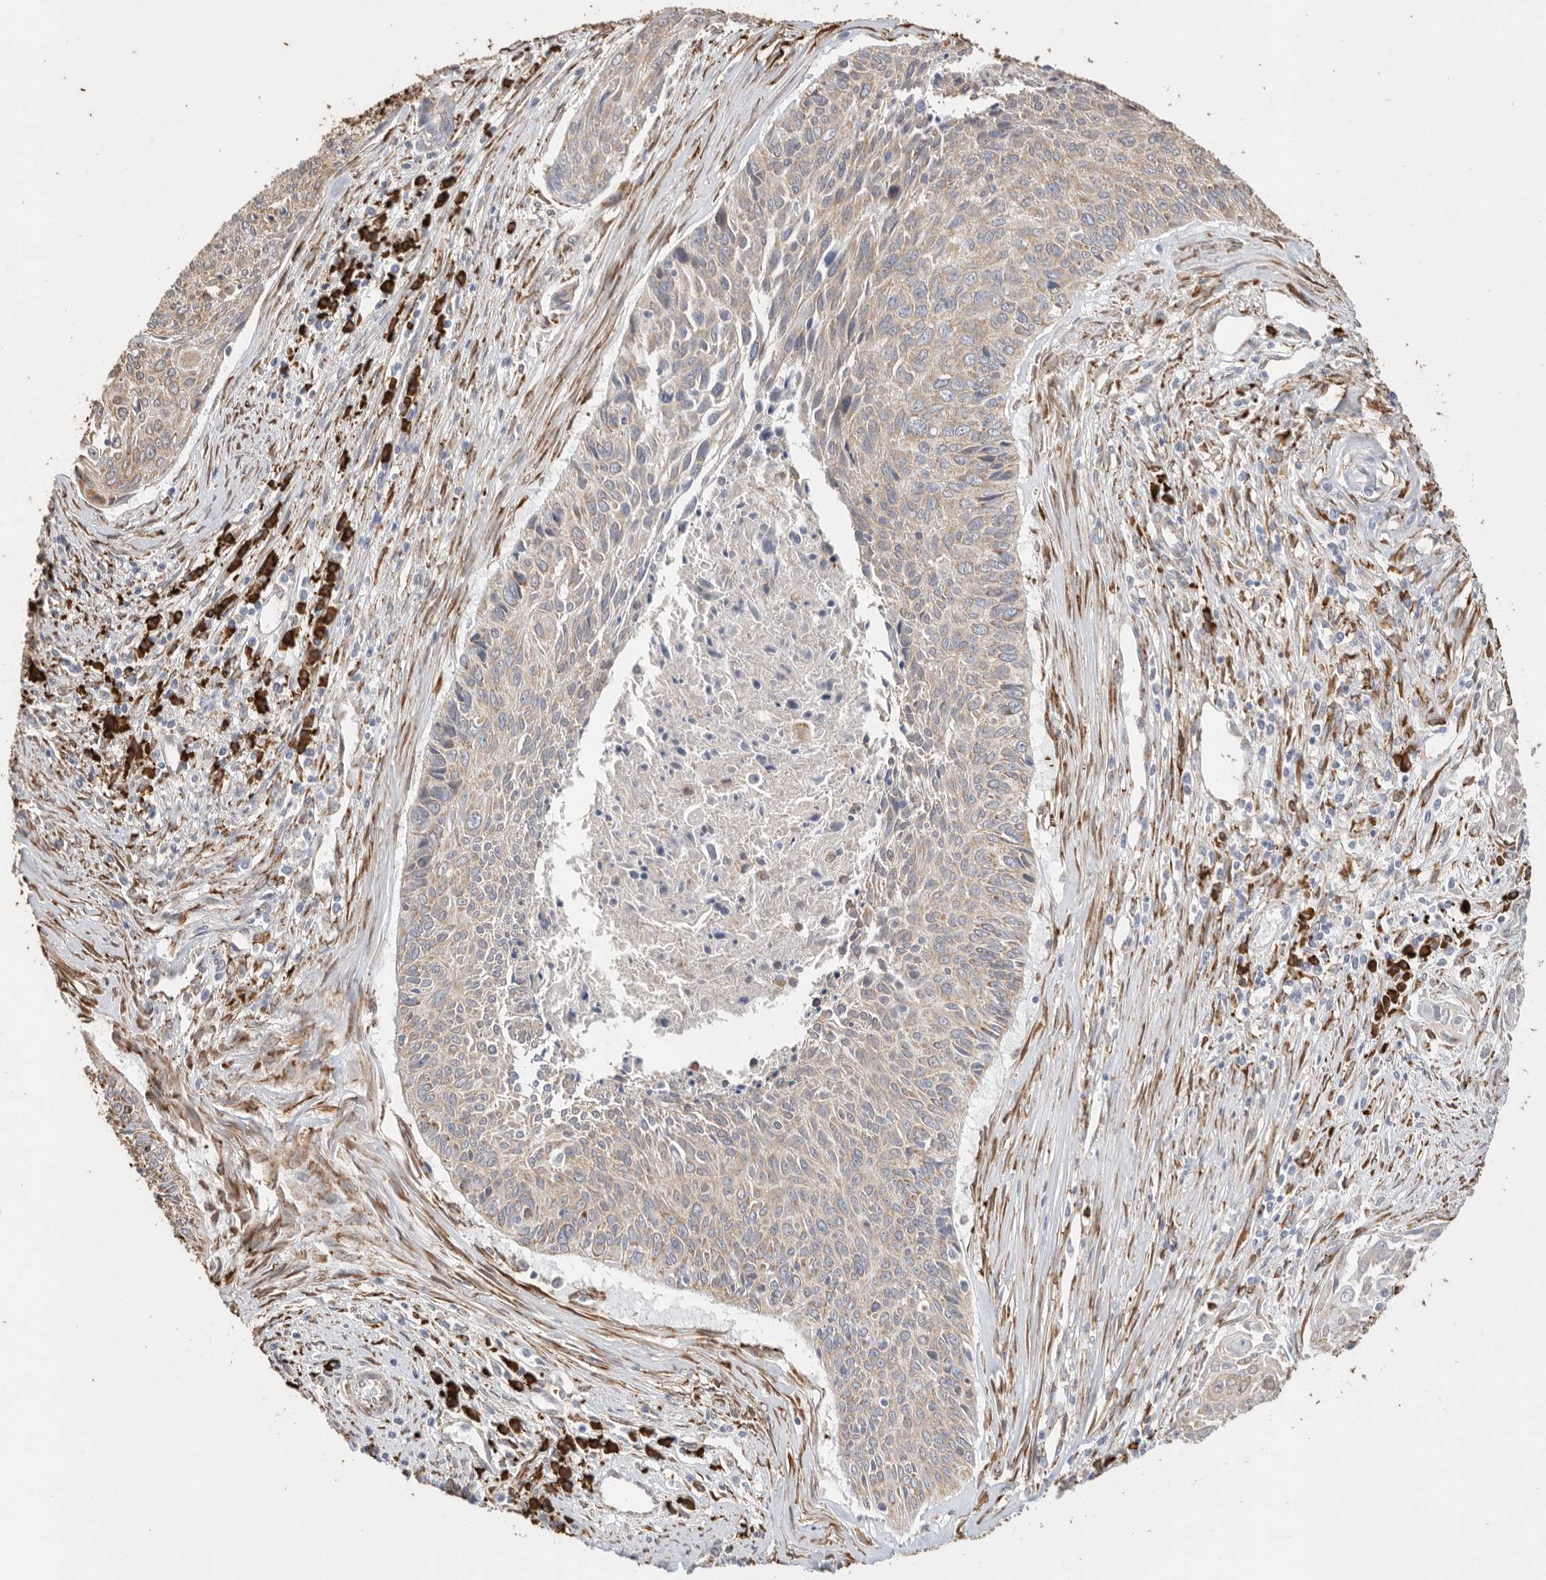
{"staining": {"intensity": "weak", "quantity": "25%-75%", "location": "cytoplasmic/membranous"}, "tissue": "cervical cancer", "cell_type": "Tumor cells", "image_type": "cancer", "snomed": [{"axis": "morphology", "description": "Squamous cell carcinoma, NOS"}, {"axis": "topography", "description": "Cervix"}], "caption": "Cervical cancer stained for a protein (brown) exhibits weak cytoplasmic/membranous positive expression in about 25%-75% of tumor cells.", "gene": "BLOC1S5", "patient": {"sex": "female", "age": 55}}